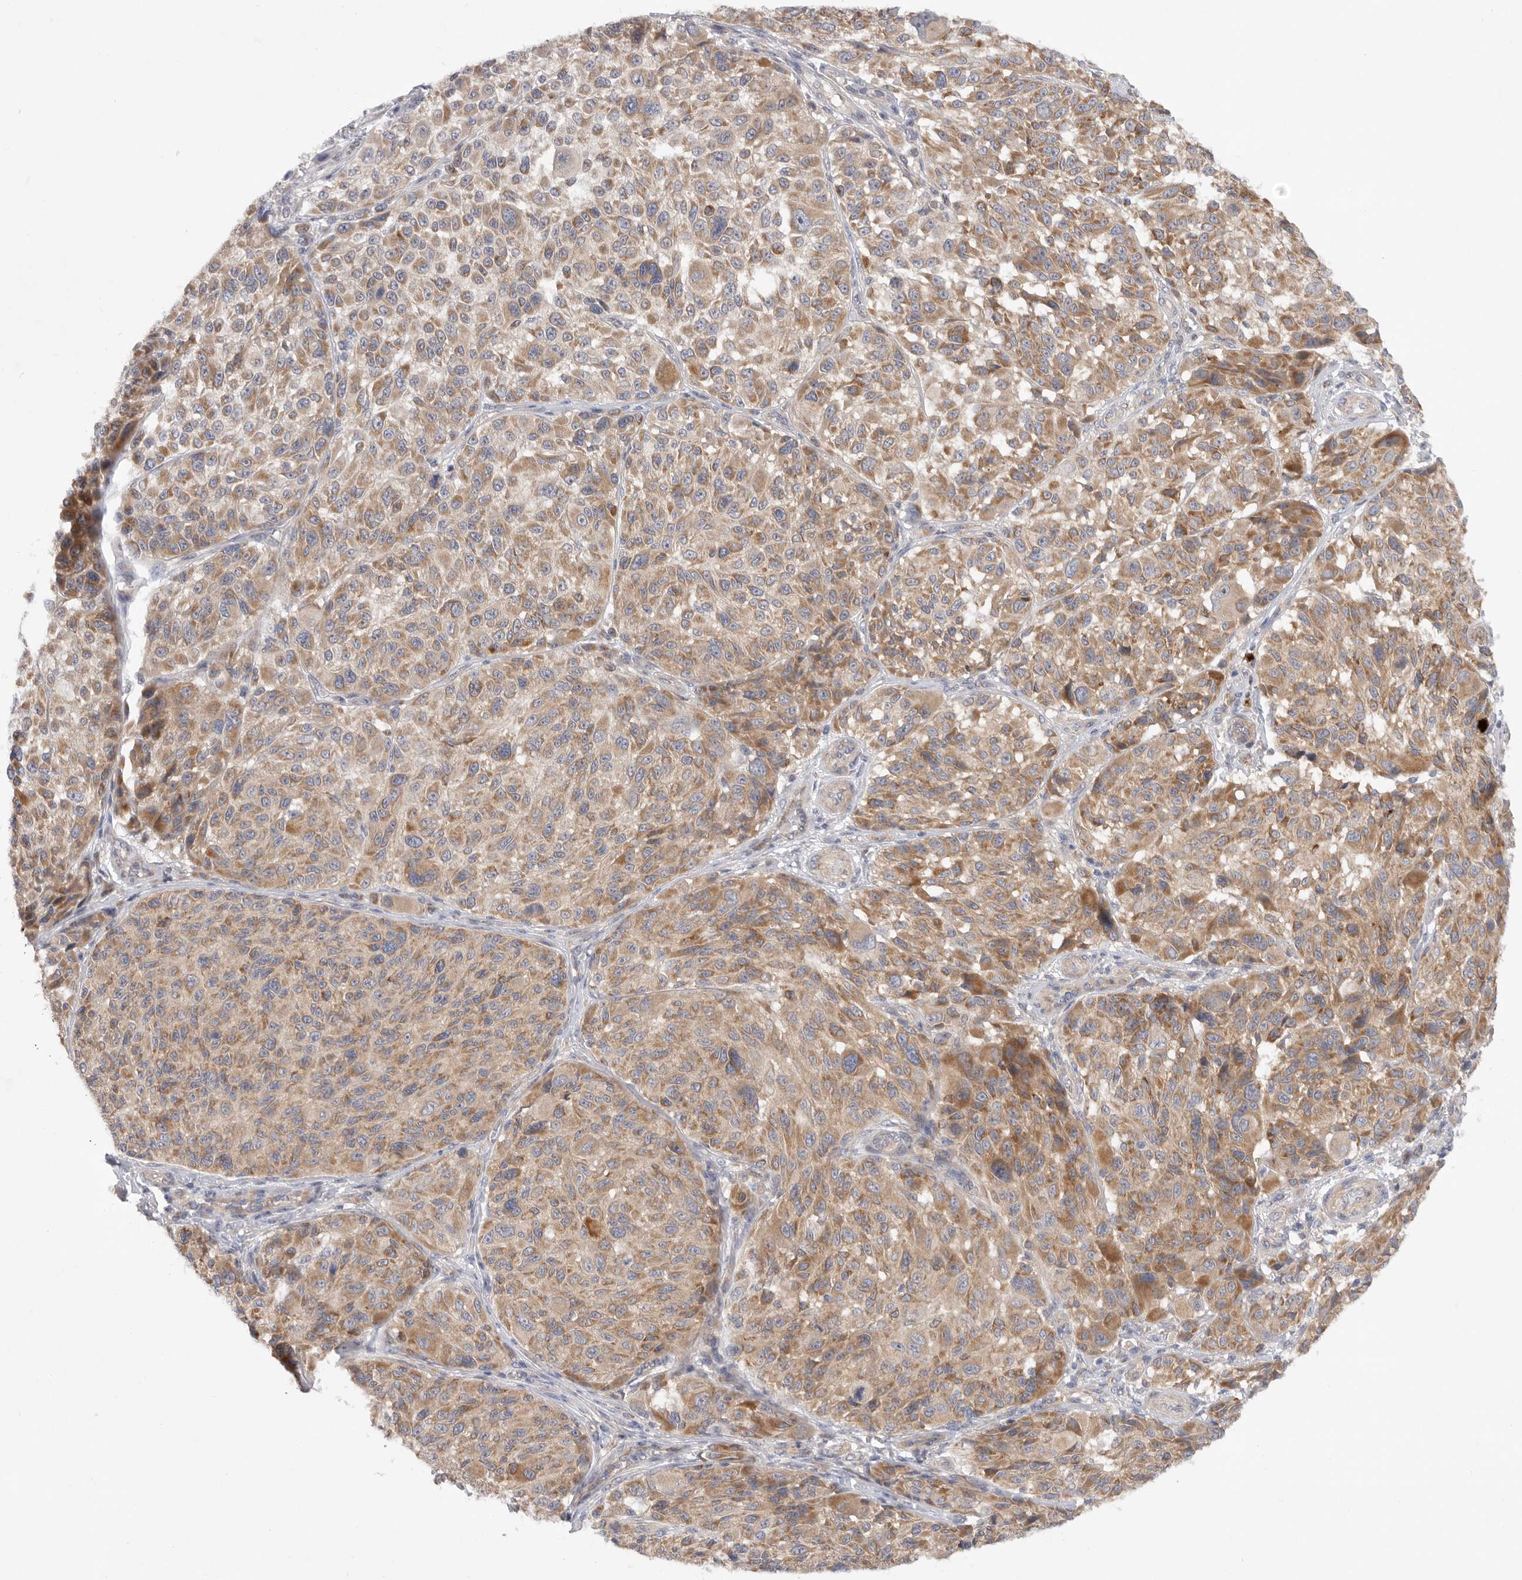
{"staining": {"intensity": "moderate", "quantity": ">75%", "location": "cytoplasmic/membranous"}, "tissue": "melanoma", "cell_type": "Tumor cells", "image_type": "cancer", "snomed": [{"axis": "morphology", "description": "Malignant melanoma, NOS"}, {"axis": "topography", "description": "Skin"}], "caption": "Malignant melanoma stained with DAB (3,3'-diaminobenzidine) IHC shows medium levels of moderate cytoplasmic/membranous expression in approximately >75% of tumor cells.", "gene": "MTFR1L", "patient": {"sex": "male", "age": 83}}